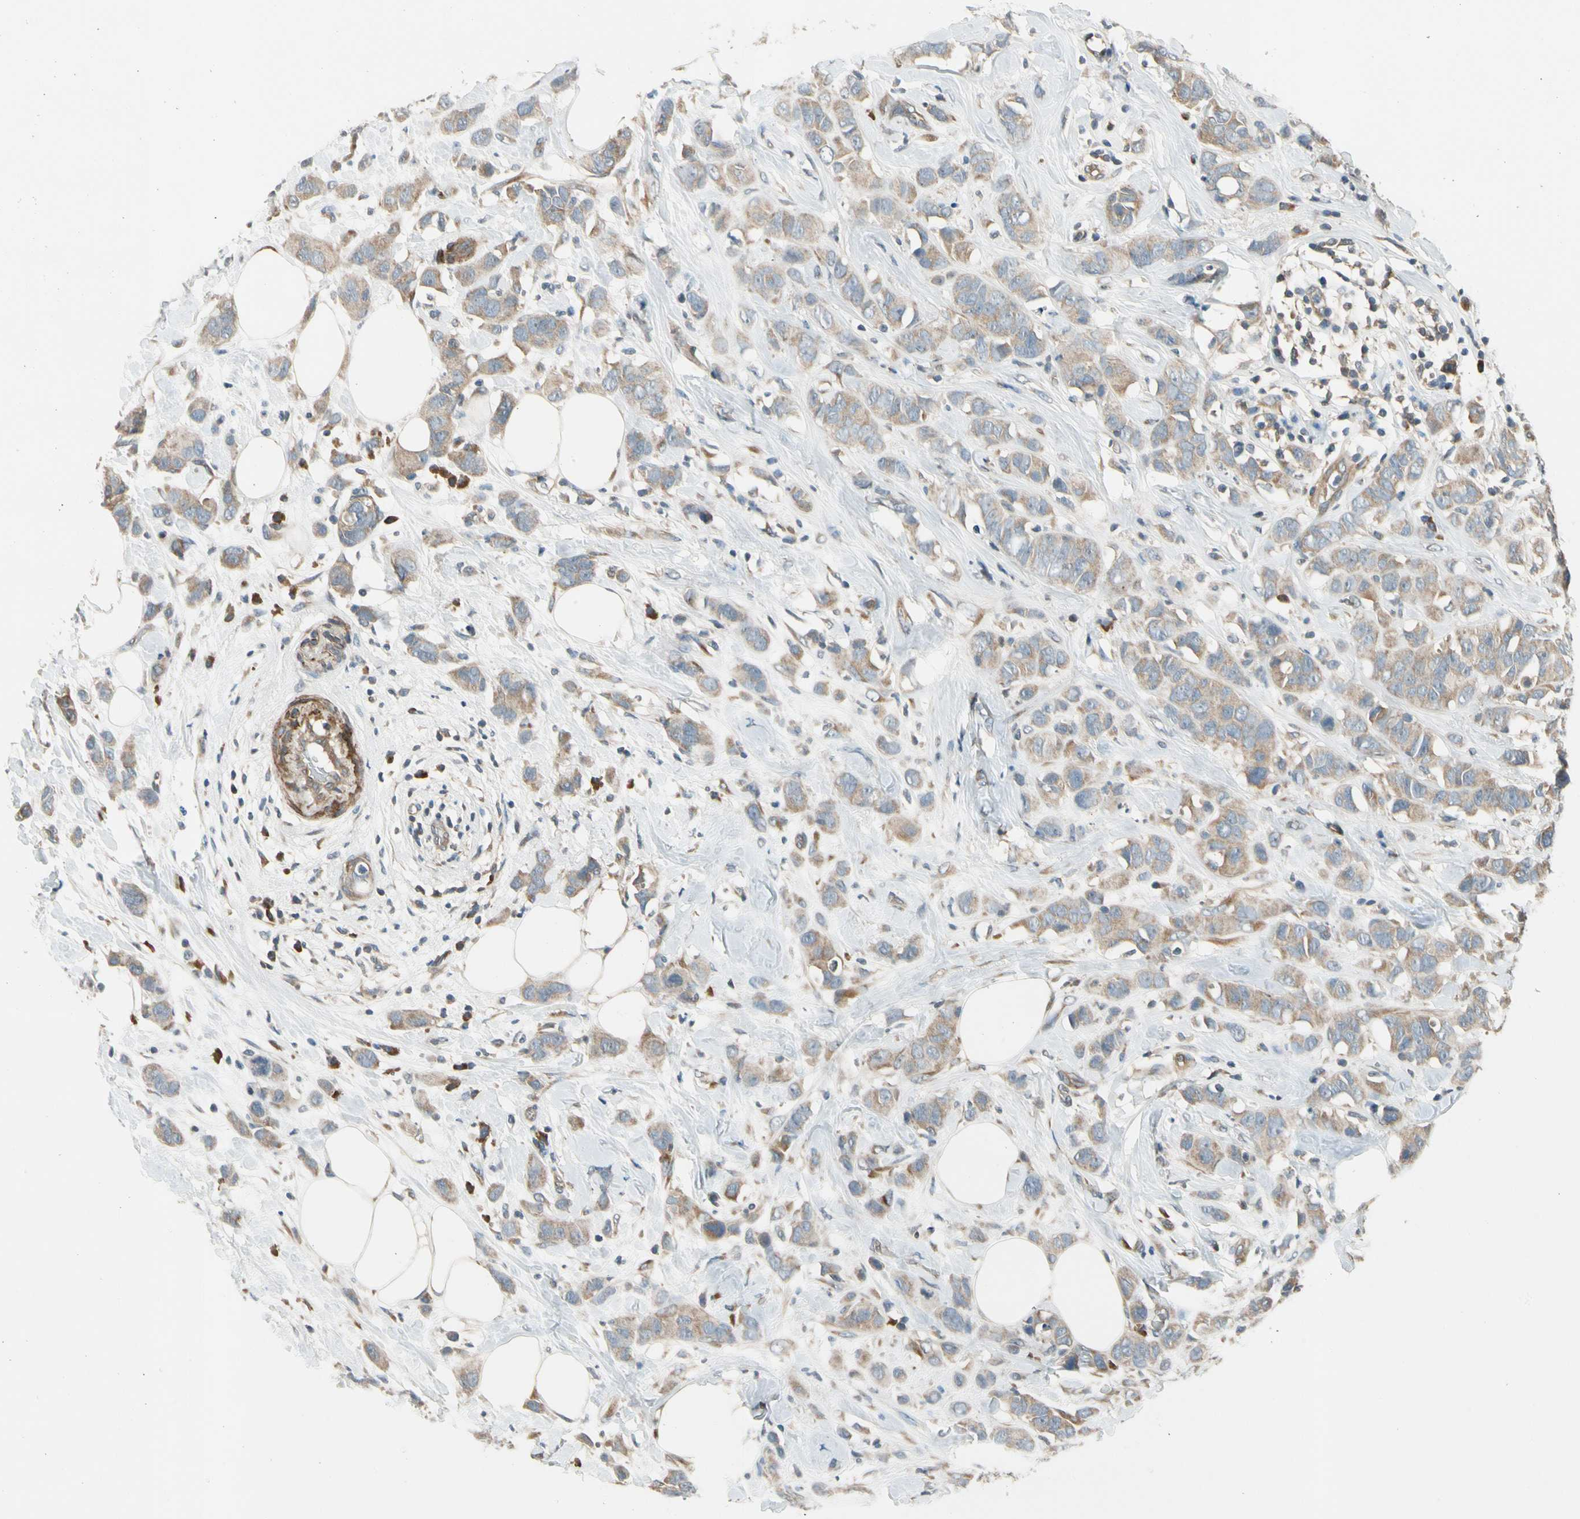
{"staining": {"intensity": "weak", "quantity": ">75%", "location": "cytoplasmic/membranous"}, "tissue": "breast cancer", "cell_type": "Tumor cells", "image_type": "cancer", "snomed": [{"axis": "morphology", "description": "Normal tissue, NOS"}, {"axis": "morphology", "description": "Duct carcinoma"}, {"axis": "topography", "description": "Breast"}], "caption": "Immunohistochemistry (IHC) photomicrograph of neoplastic tissue: human breast cancer (invasive ductal carcinoma) stained using IHC displays low levels of weak protein expression localized specifically in the cytoplasmic/membranous of tumor cells, appearing as a cytoplasmic/membranous brown color.", "gene": "MST1R", "patient": {"sex": "female", "age": 50}}